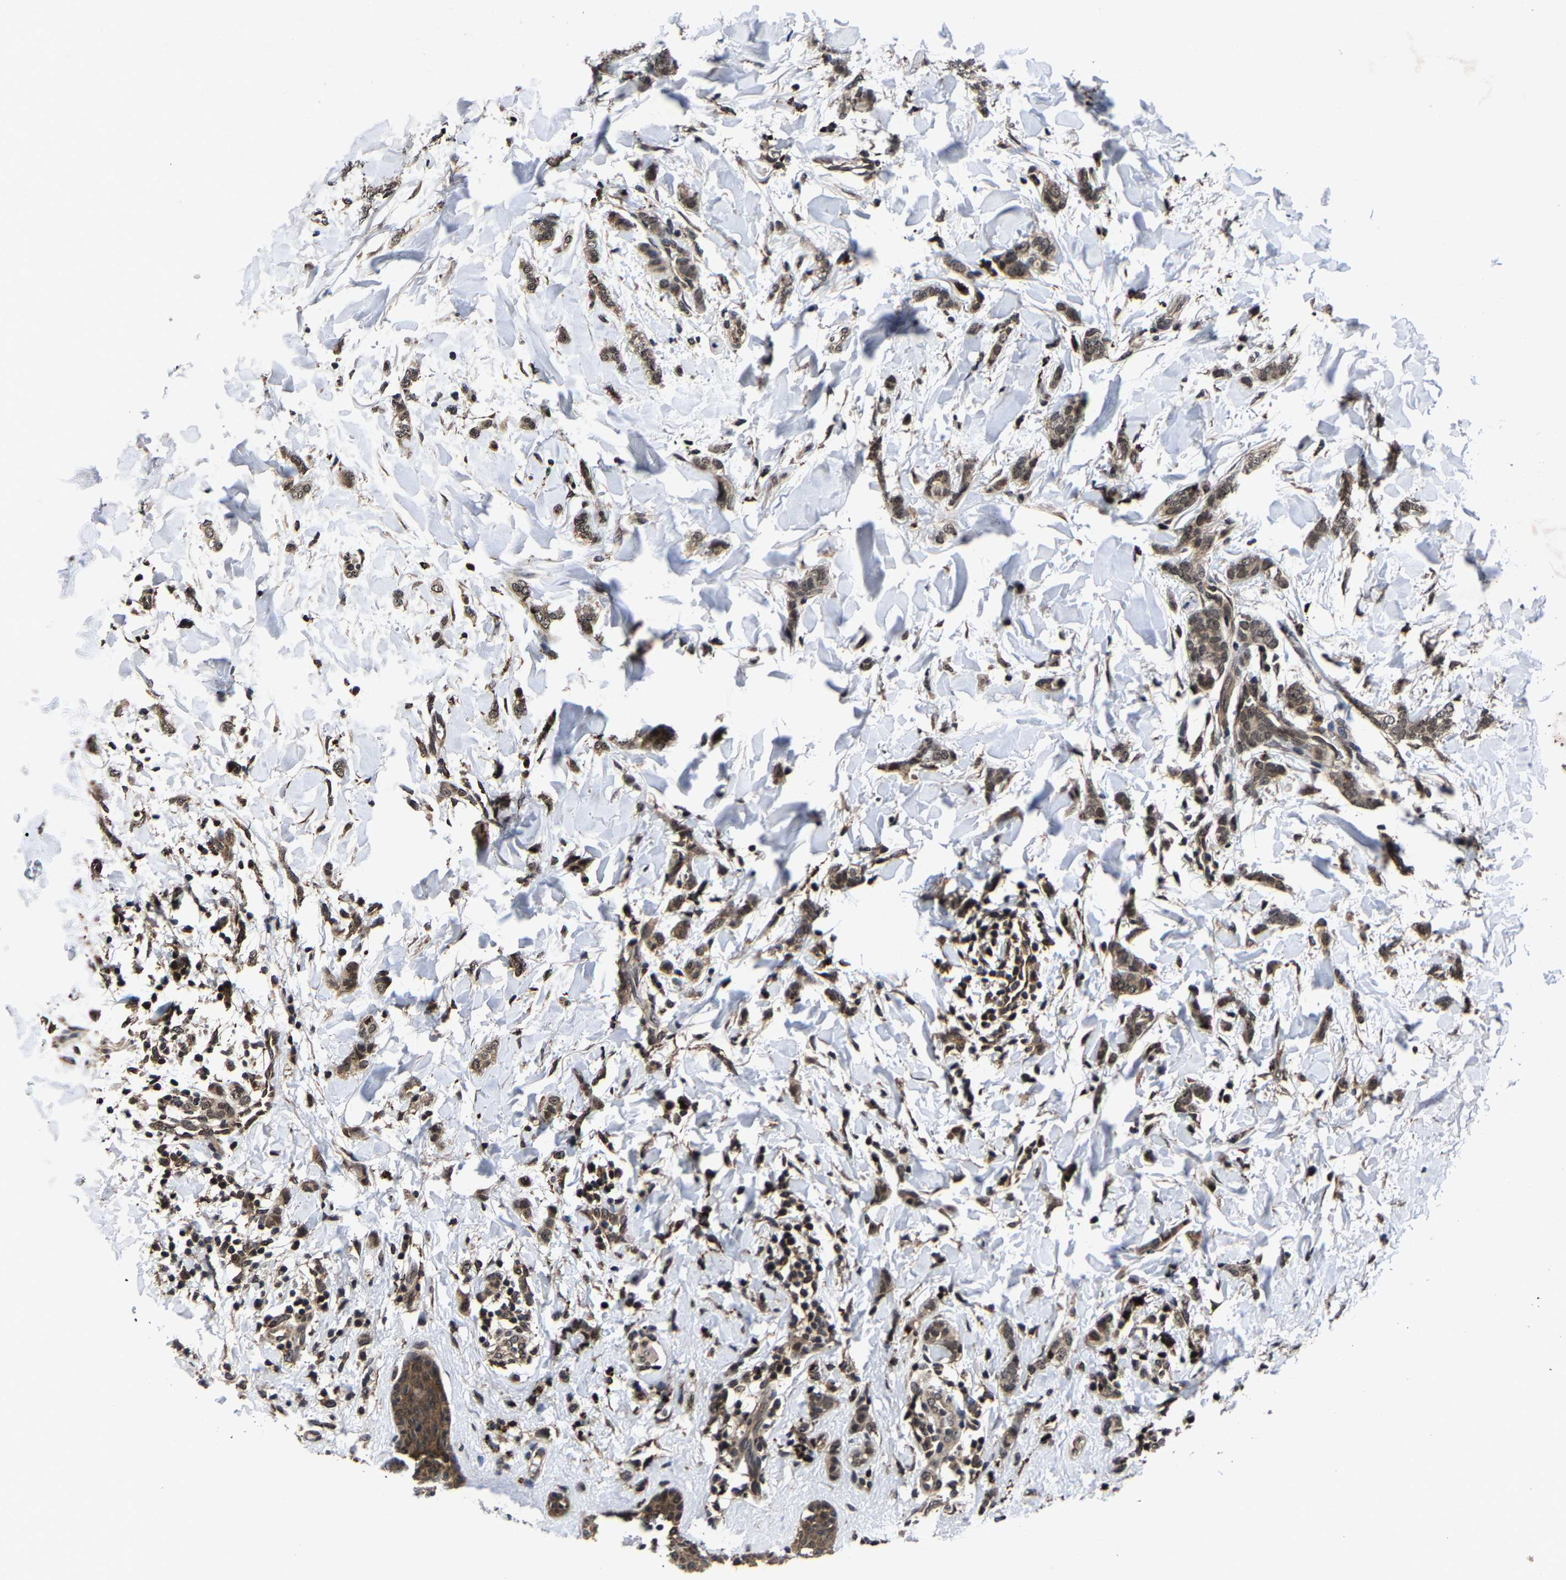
{"staining": {"intensity": "moderate", "quantity": ">75%", "location": "cytoplasmic/membranous"}, "tissue": "breast cancer", "cell_type": "Tumor cells", "image_type": "cancer", "snomed": [{"axis": "morphology", "description": "Lobular carcinoma"}, {"axis": "topography", "description": "Skin"}, {"axis": "topography", "description": "Breast"}], "caption": "Immunohistochemistry (IHC) photomicrograph of human lobular carcinoma (breast) stained for a protein (brown), which reveals medium levels of moderate cytoplasmic/membranous expression in about >75% of tumor cells.", "gene": "ZCCHC7", "patient": {"sex": "female", "age": 46}}